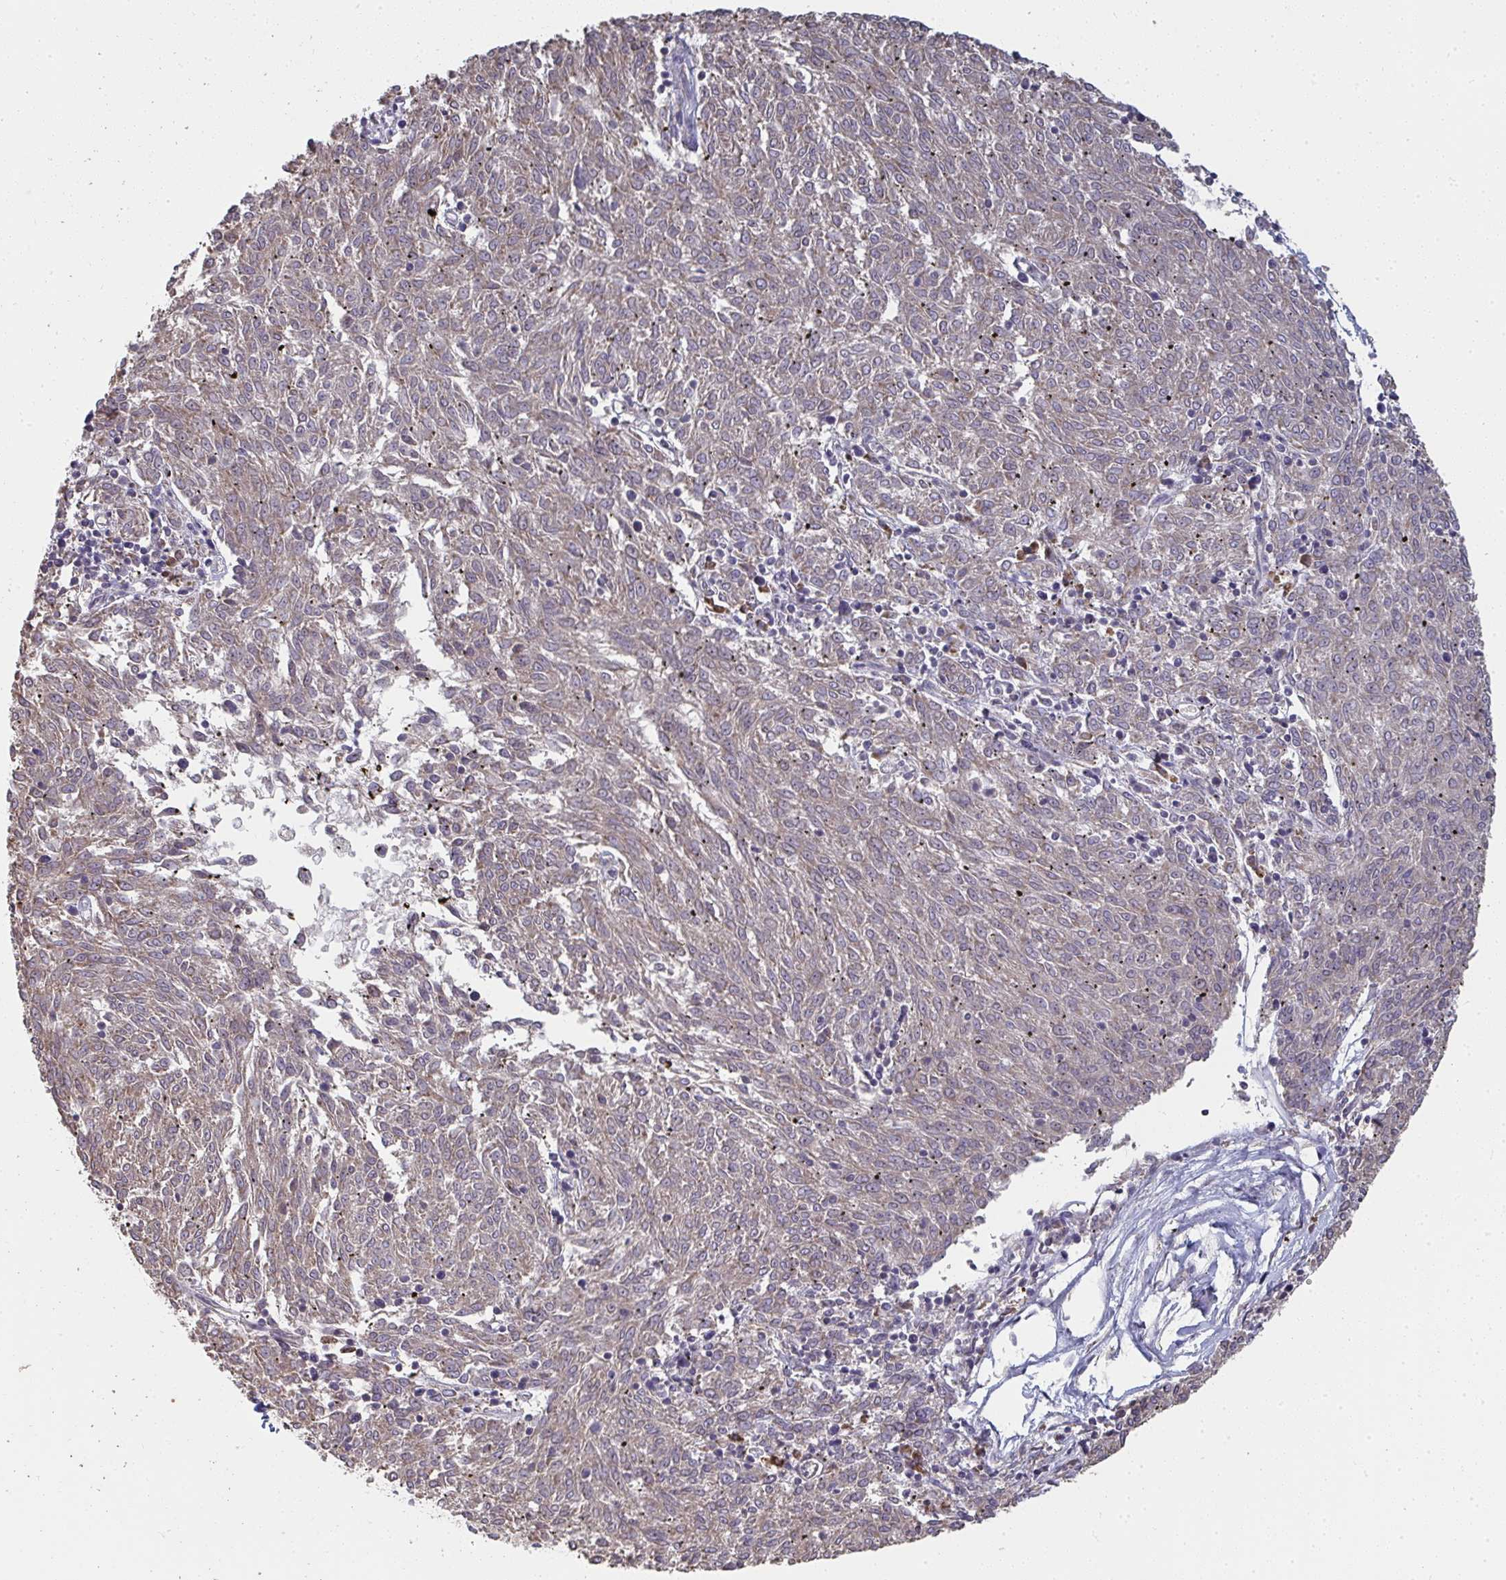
{"staining": {"intensity": "weak", "quantity": "25%-75%", "location": "cytoplasmic/membranous"}, "tissue": "melanoma", "cell_type": "Tumor cells", "image_type": "cancer", "snomed": [{"axis": "morphology", "description": "Malignant melanoma, NOS"}, {"axis": "topography", "description": "Skin"}], "caption": "Human melanoma stained for a protein (brown) shows weak cytoplasmic/membranous positive expression in about 25%-75% of tumor cells.", "gene": "ZFYVE28", "patient": {"sex": "female", "age": 72}}